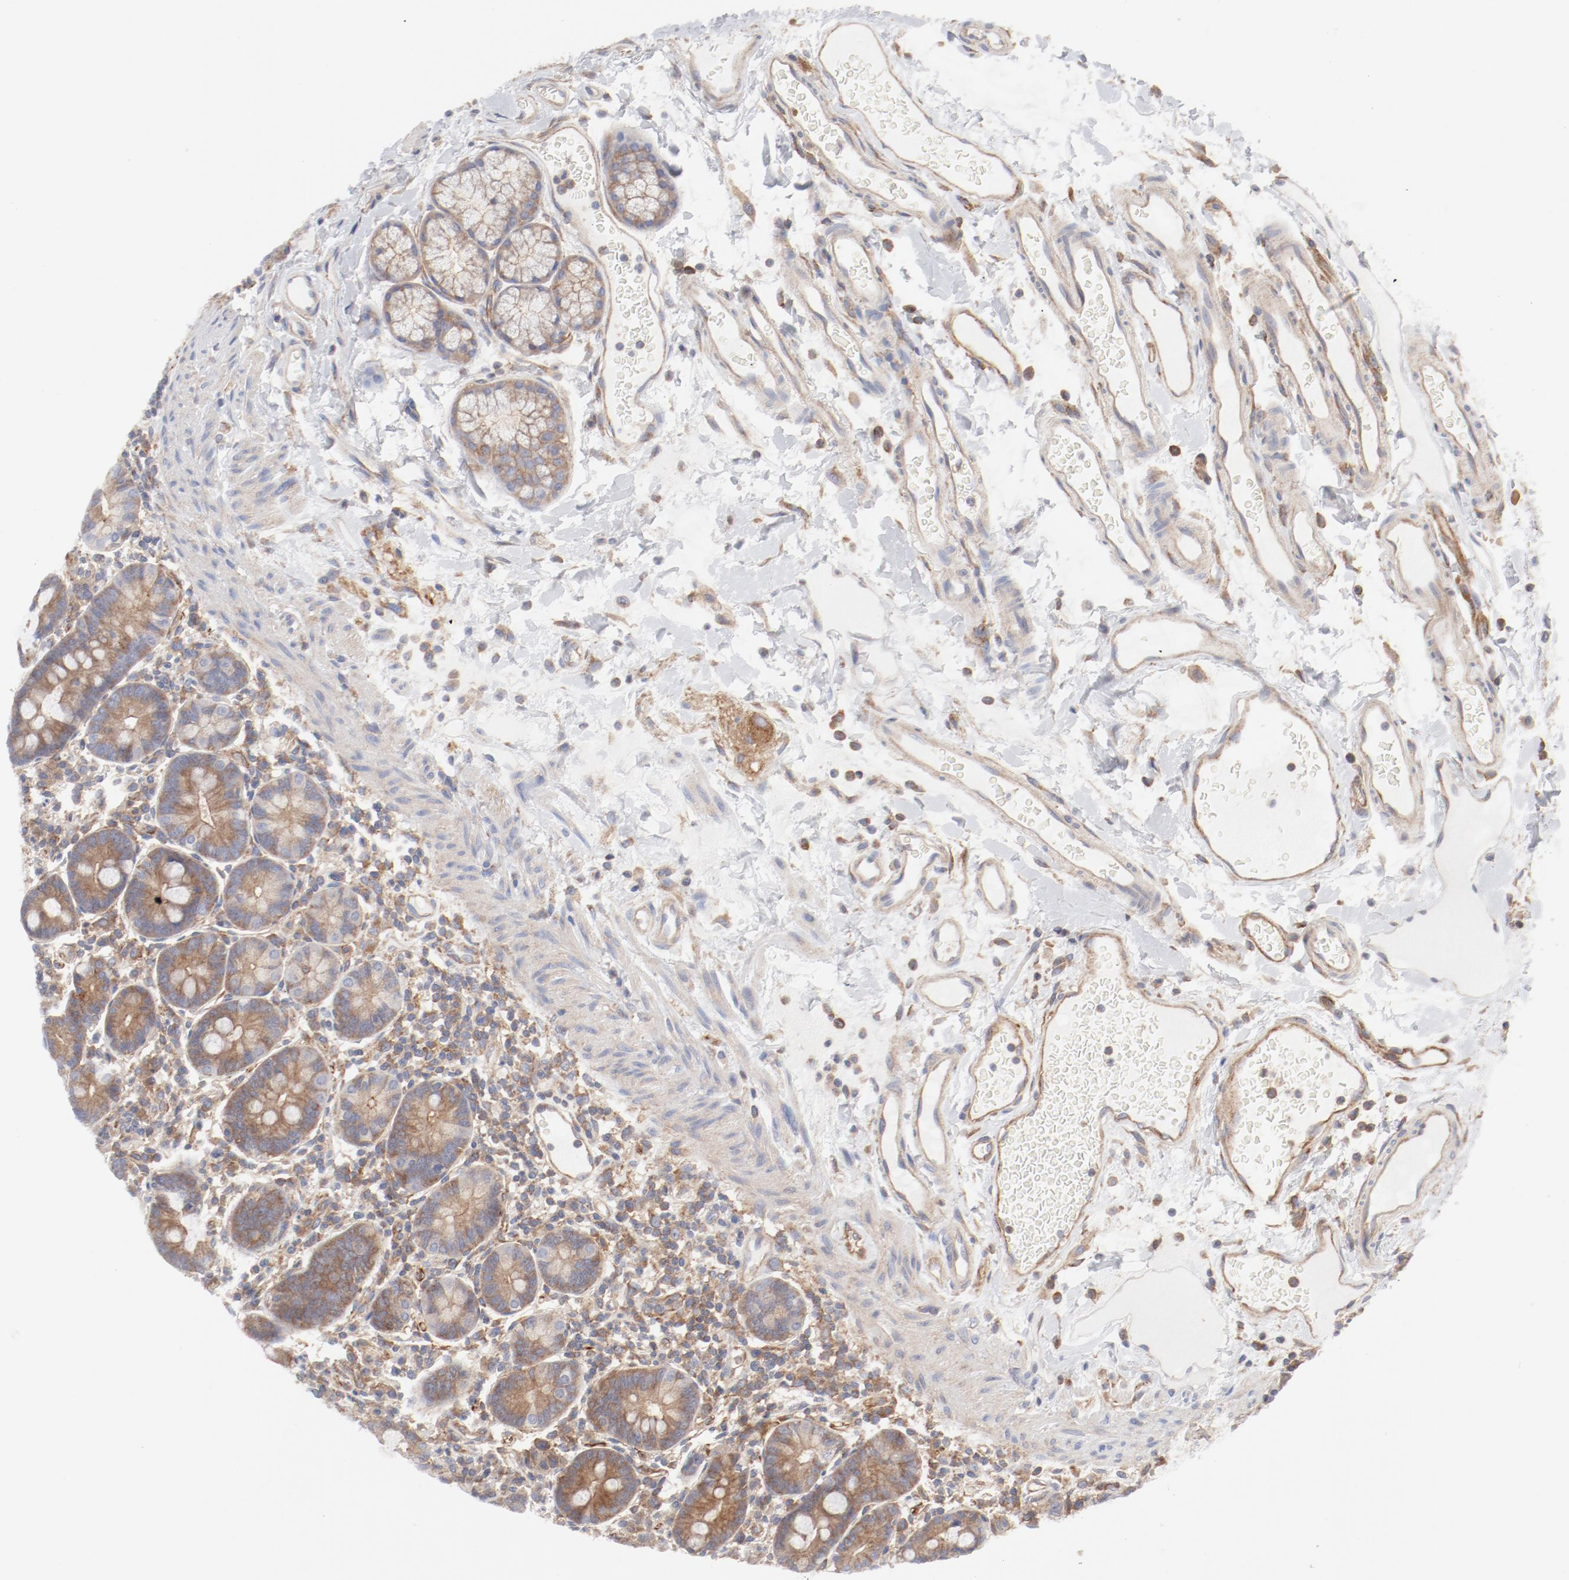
{"staining": {"intensity": "weak", "quantity": ">75%", "location": "cytoplasmic/membranous"}, "tissue": "duodenum", "cell_type": "Glandular cells", "image_type": "normal", "snomed": [{"axis": "morphology", "description": "Normal tissue, NOS"}, {"axis": "topography", "description": "Duodenum"}], "caption": "Duodenum stained with immunohistochemistry (IHC) demonstrates weak cytoplasmic/membranous staining in approximately >75% of glandular cells. Nuclei are stained in blue.", "gene": "AP2A1", "patient": {"sex": "male", "age": 50}}